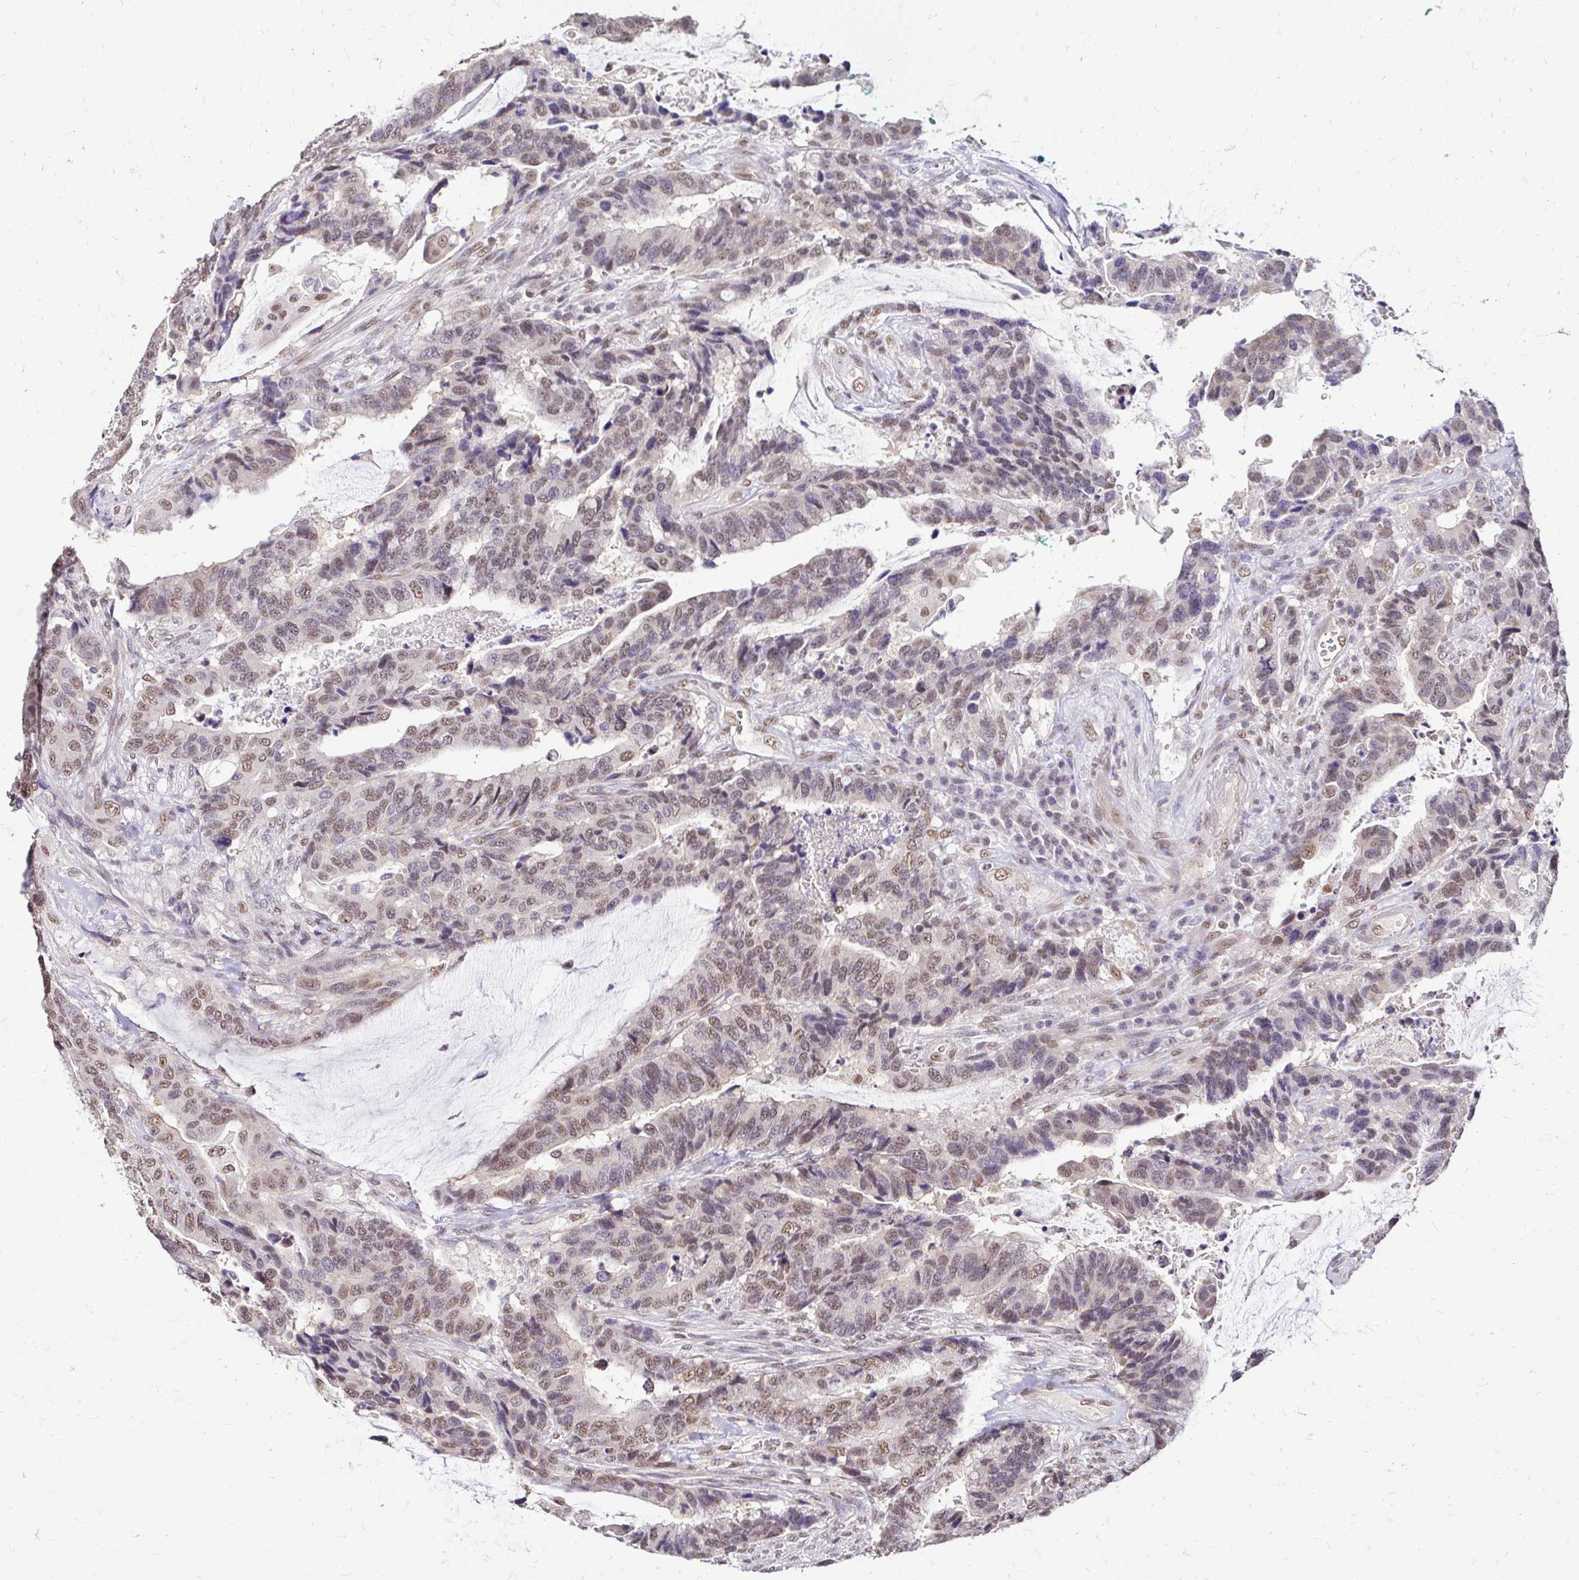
{"staining": {"intensity": "moderate", "quantity": "25%-75%", "location": "nuclear"}, "tissue": "colorectal cancer", "cell_type": "Tumor cells", "image_type": "cancer", "snomed": [{"axis": "morphology", "description": "Adenocarcinoma, NOS"}, {"axis": "topography", "description": "Rectum"}], "caption": "Human colorectal cancer (adenocarcinoma) stained with a brown dye shows moderate nuclear positive positivity in approximately 25%-75% of tumor cells.", "gene": "RIMS4", "patient": {"sex": "female", "age": 59}}